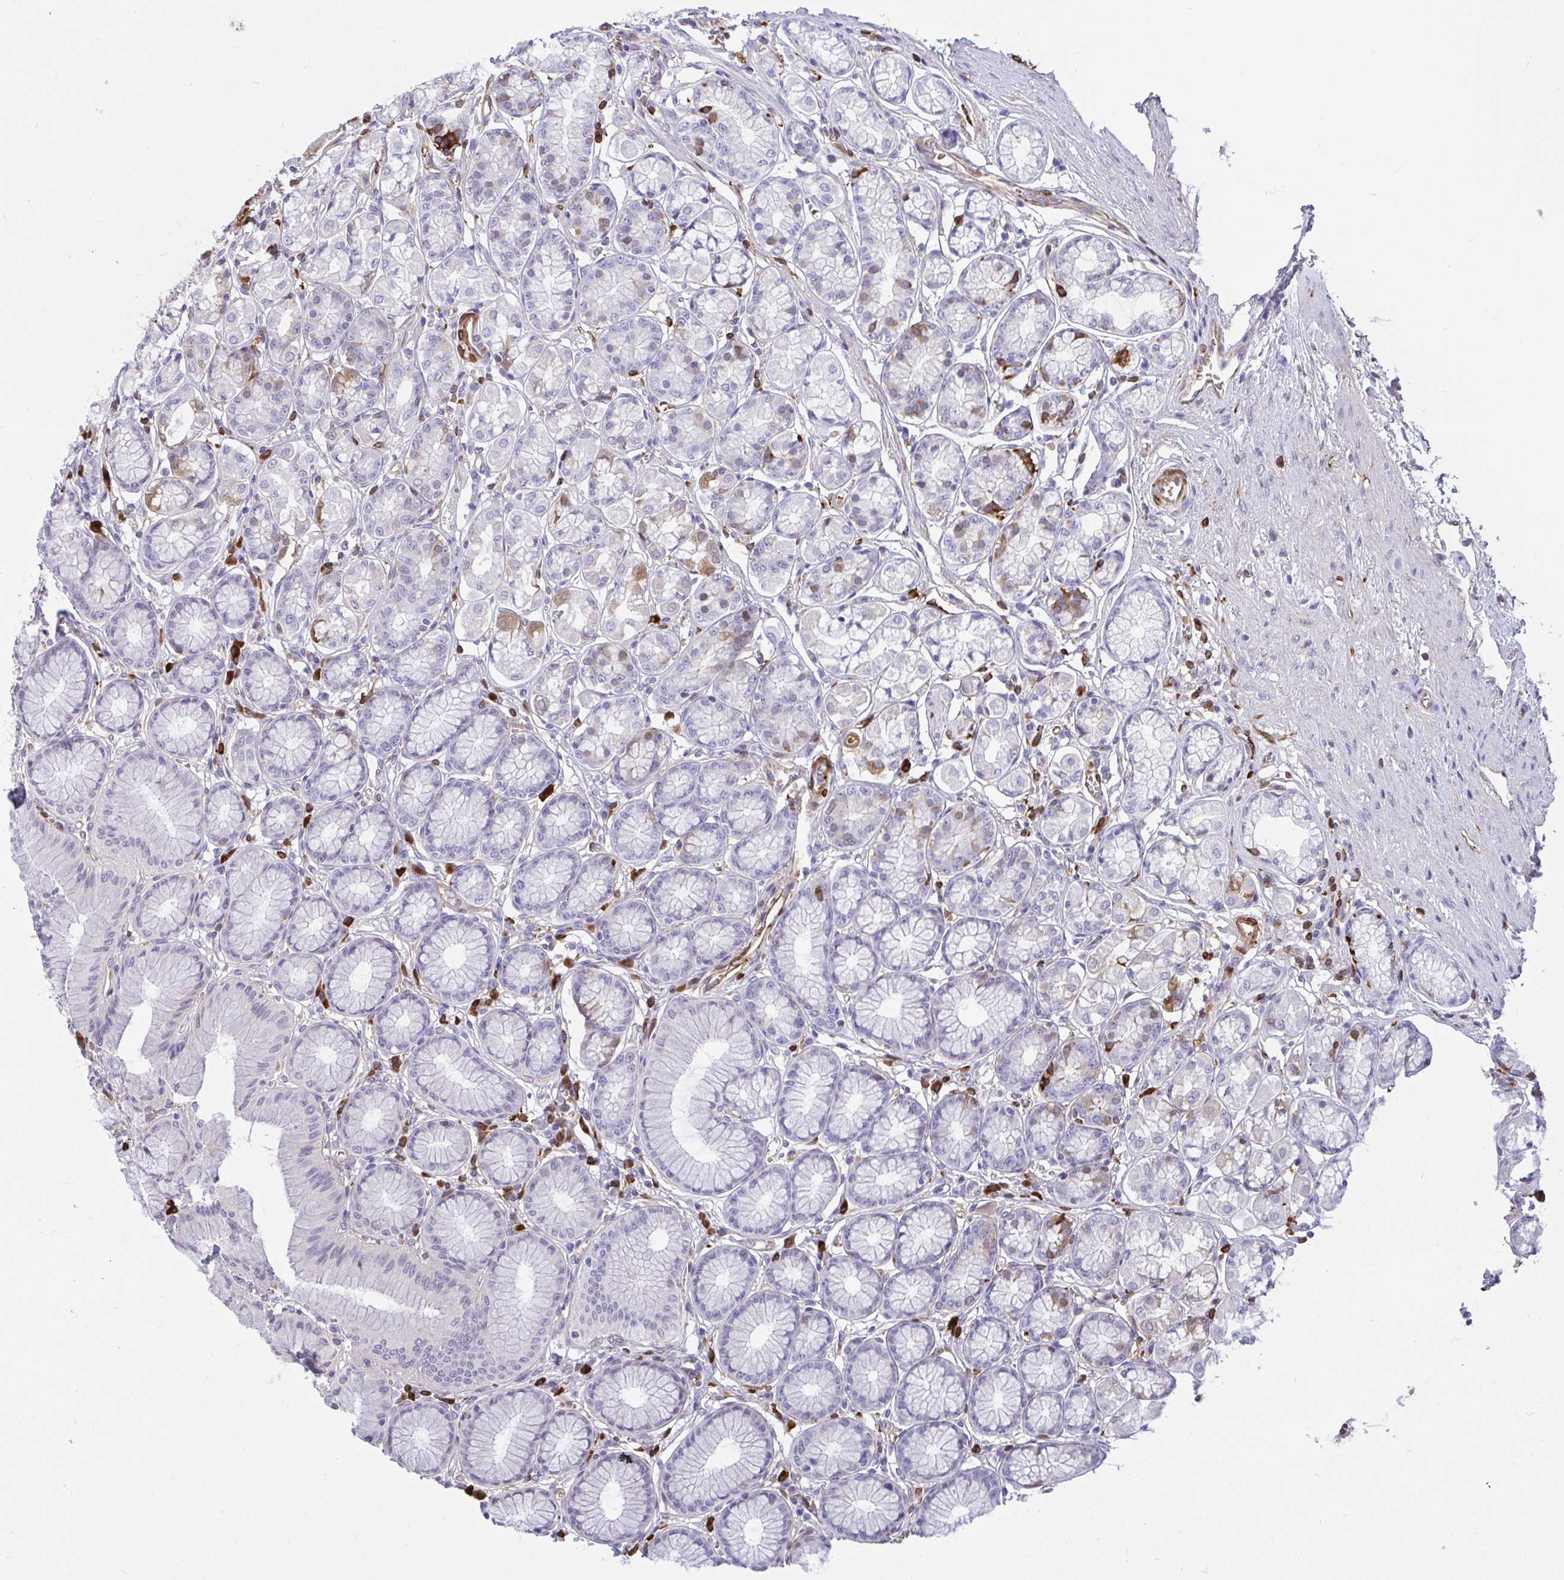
{"staining": {"intensity": "weak", "quantity": "<25%", "location": "cytoplasmic/membranous"}, "tissue": "stomach", "cell_type": "Glandular cells", "image_type": "normal", "snomed": [{"axis": "morphology", "description": "Normal tissue, NOS"}, {"axis": "topography", "description": "Stomach"}, {"axis": "topography", "description": "Stomach, lower"}], "caption": "Image shows no protein positivity in glandular cells of unremarkable stomach.", "gene": "F2", "patient": {"sex": "male", "age": 76}}